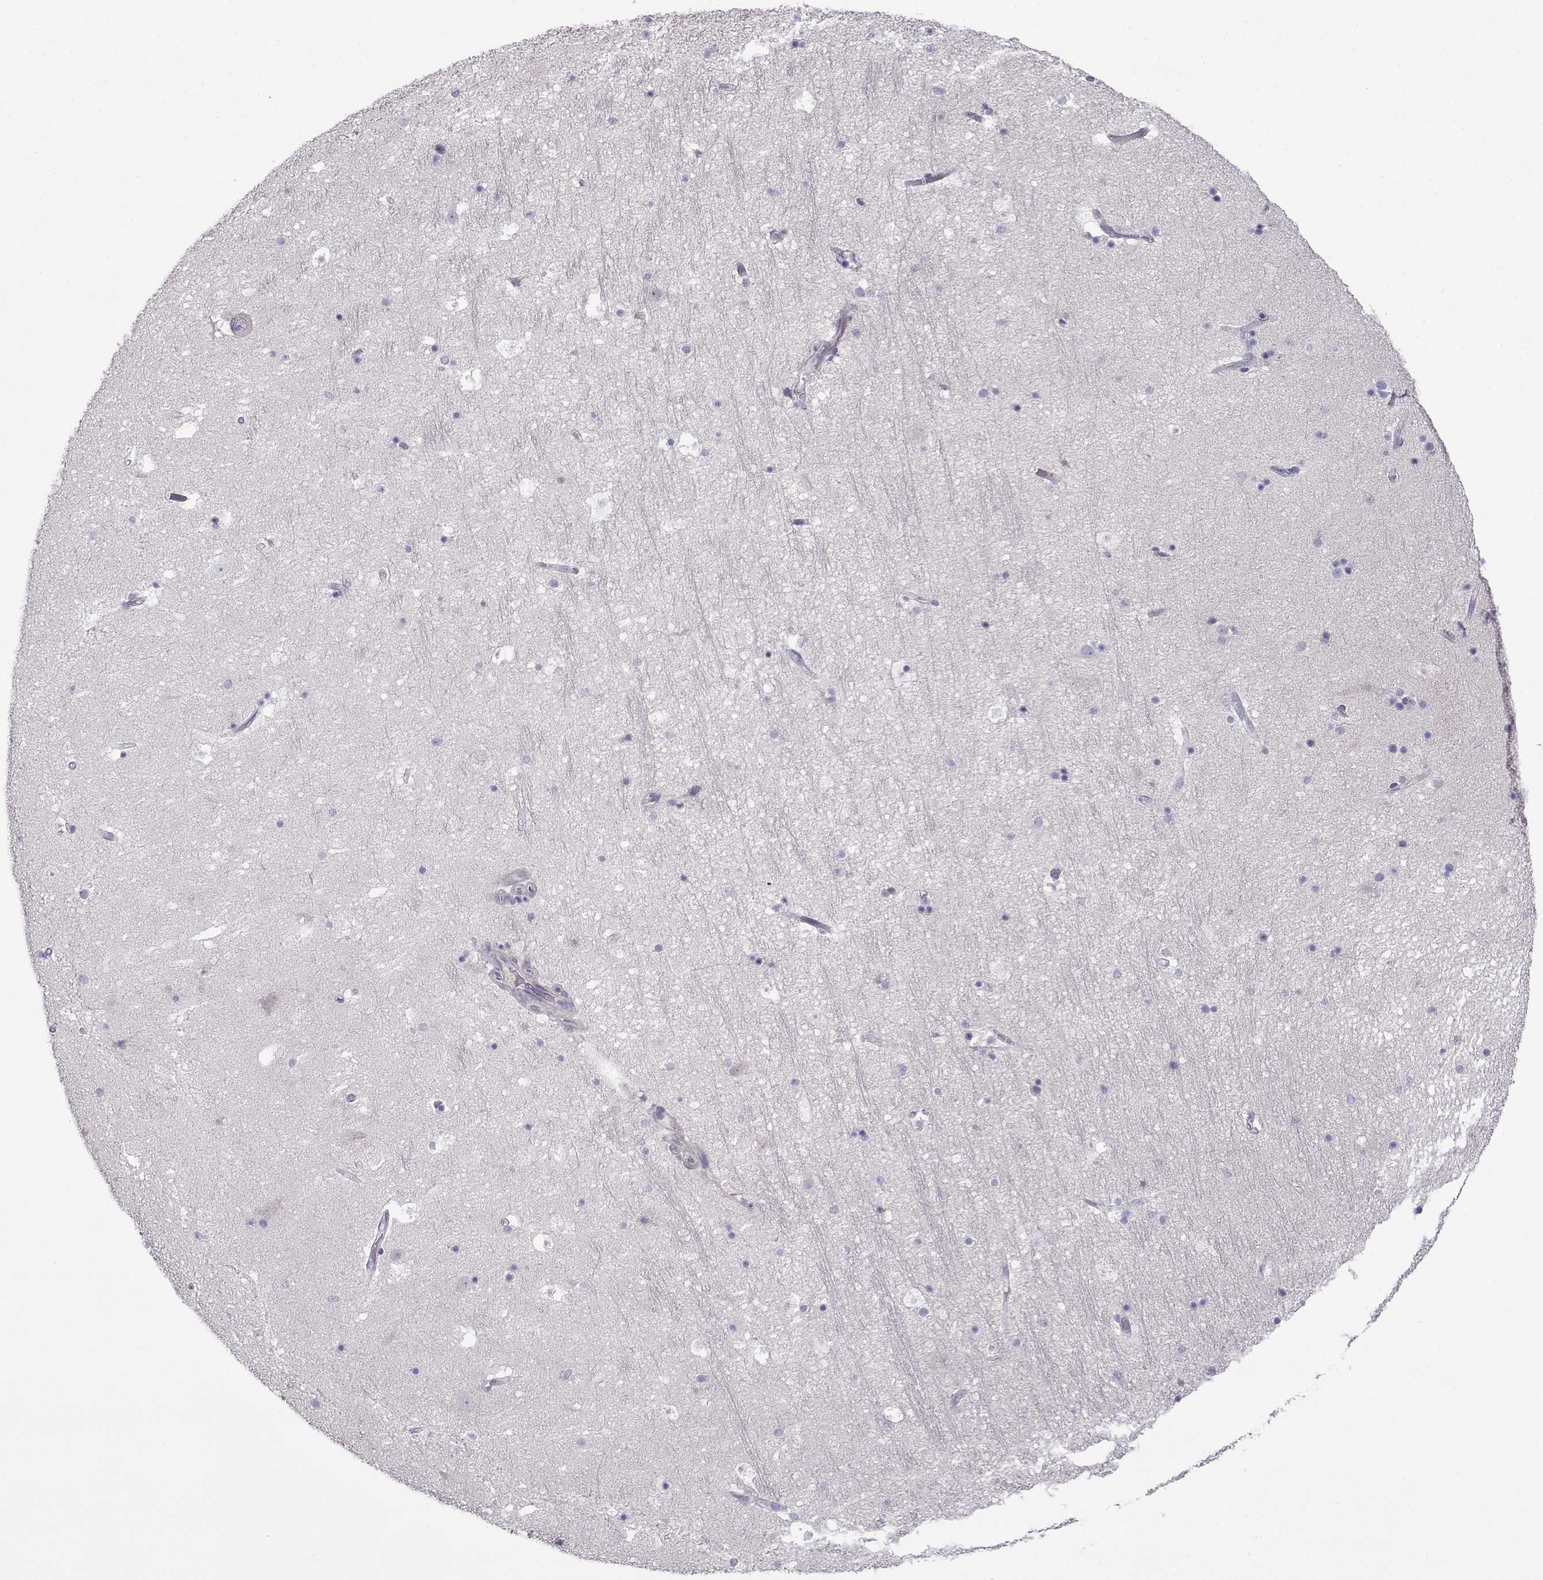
{"staining": {"intensity": "negative", "quantity": "none", "location": "none"}, "tissue": "hippocampus", "cell_type": "Glial cells", "image_type": "normal", "snomed": [{"axis": "morphology", "description": "Normal tissue, NOS"}, {"axis": "topography", "description": "Hippocampus"}], "caption": "Immunohistochemistry histopathology image of benign hippocampus stained for a protein (brown), which displays no expression in glial cells. (Immunohistochemistry, brightfield microscopy, high magnification).", "gene": "SPACA7", "patient": {"sex": "male", "age": 51}}